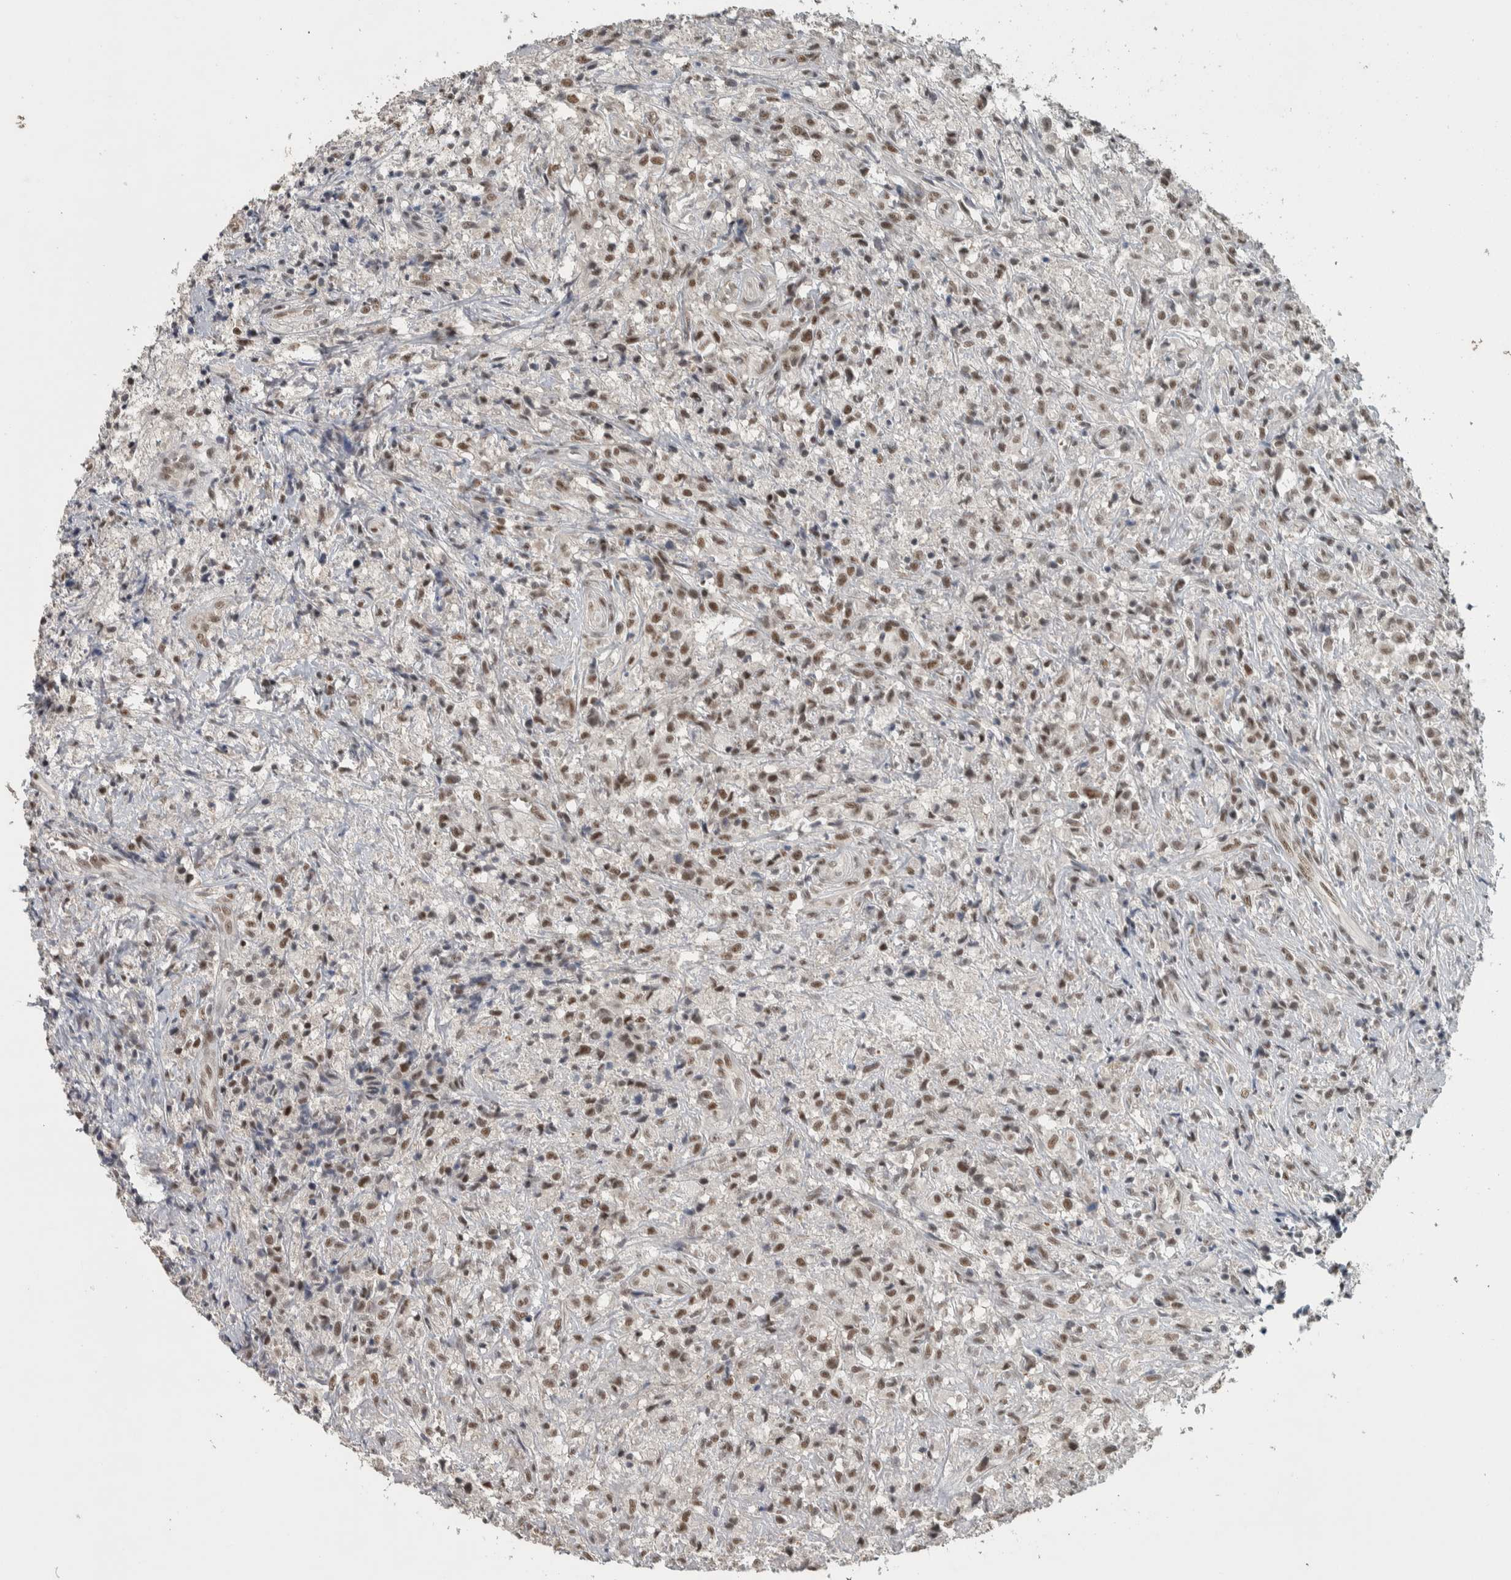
{"staining": {"intensity": "moderate", "quantity": ">75%", "location": "nuclear"}, "tissue": "testis cancer", "cell_type": "Tumor cells", "image_type": "cancer", "snomed": [{"axis": "morphology", "description": "Carcinoma, Embryonal, NOS"}, {"axis": "topography", "description": "Testis"}], "caption": "This image displays testis cancer stained with immunohistochemistry (IHC) to label a protein in brown. The nuclear of tumor cells show moderate positivity for the protein. Nuclei are counter-stained blue.", "gene": "DDX42", "patient": {"sex": "male", "age": 2}}